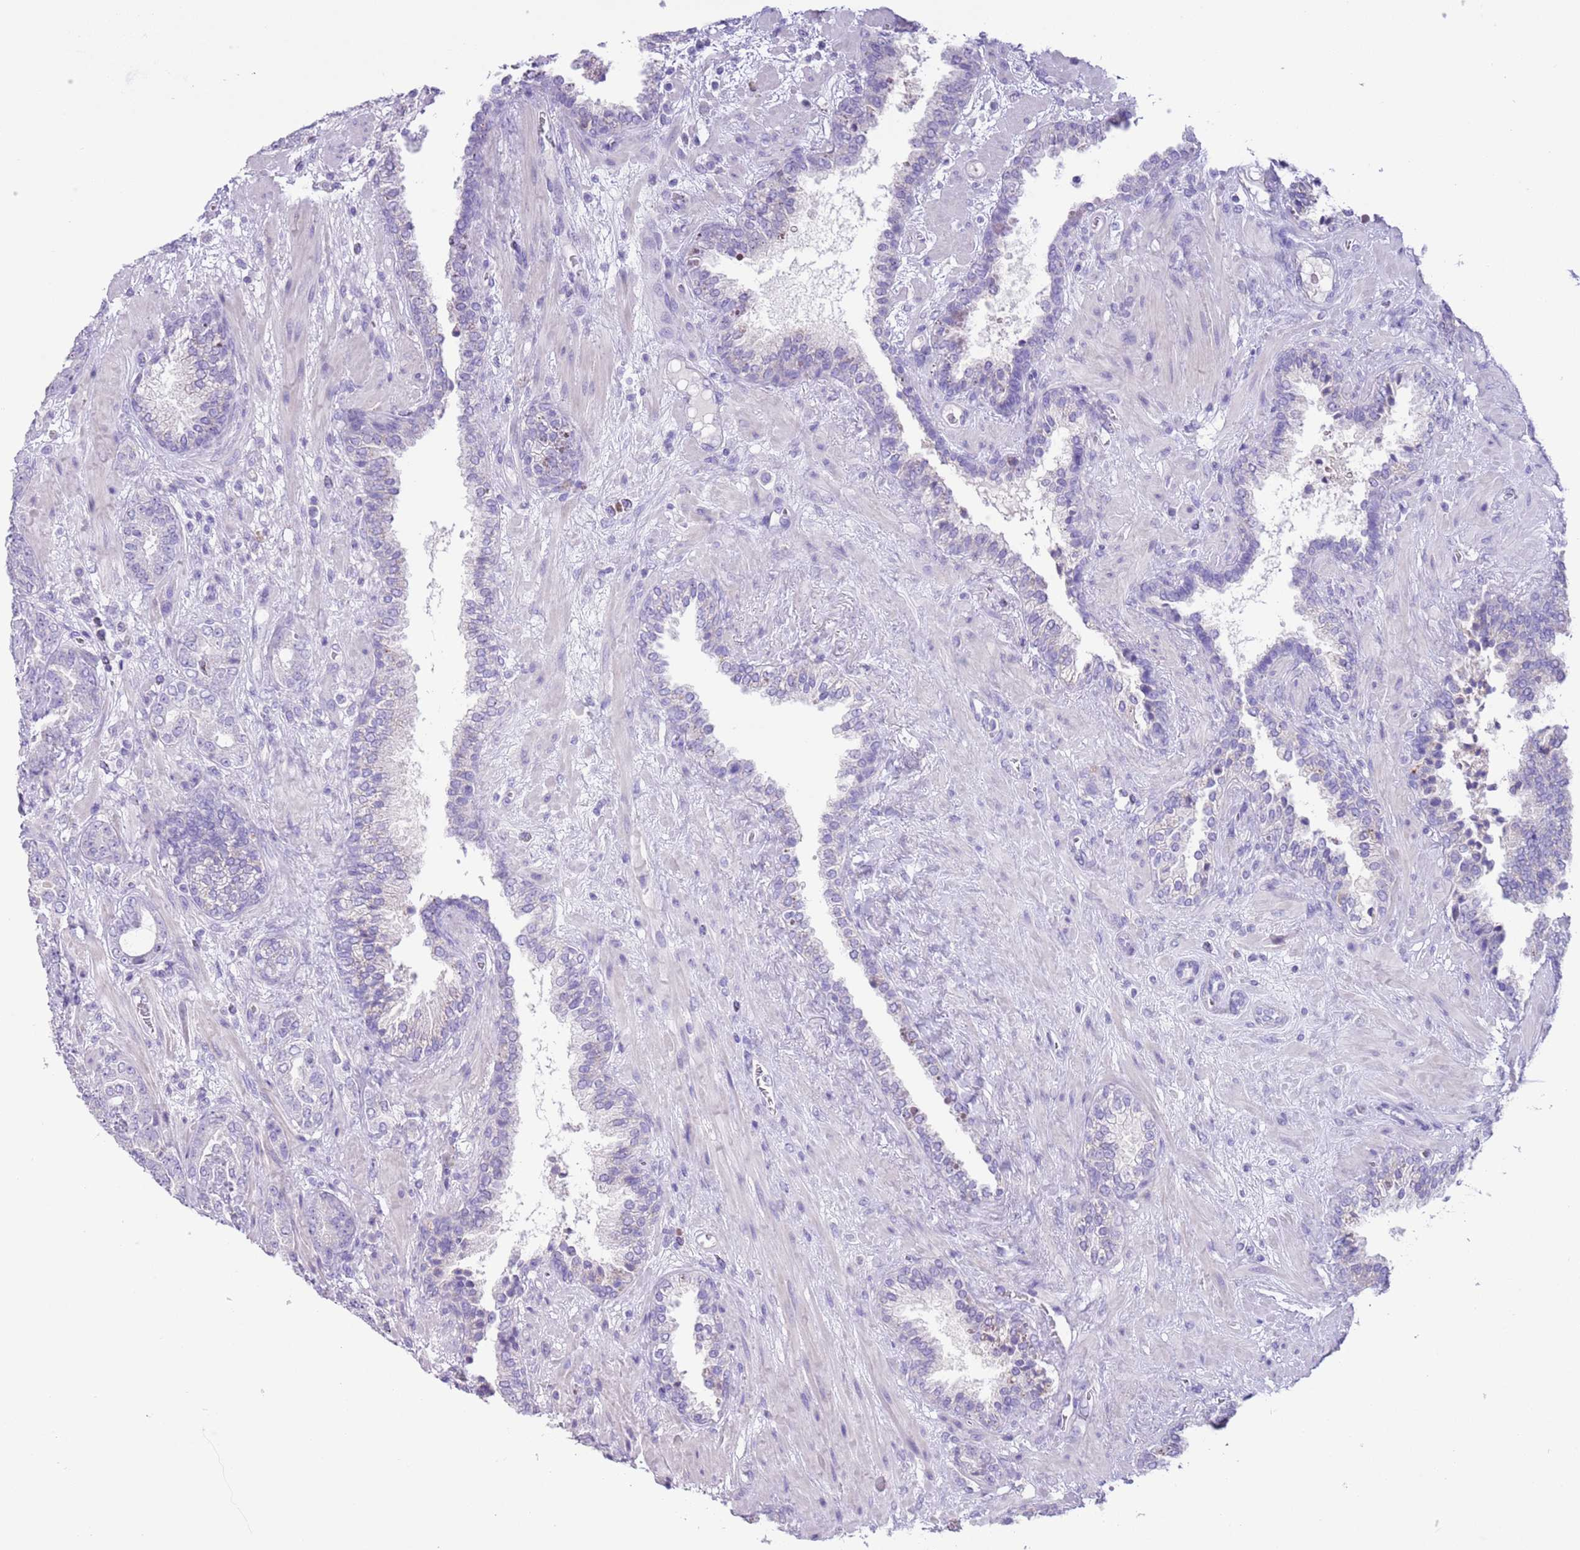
{"staining": {"intensity": "negative", "quantity": "none", "location": "none"}, "tissue": "prostate cancer", "cell_type": "Tumor cells", "image_type": "cancer", "snomed": [{"axis": "morphology", "description": "Adenocarcinoma, High grade"}, {"axis": "topography", "description": "Prostate"}], "caption": "IHC of prostate cancer (high-grade adenocarcinoma) shows no expression in tumor cells. (Brightfield microscopy of DAB (3,3'-diaminobenzidine) IHC at high magnification).", "gene": "ZNF697", "patient": {"sex": "male", "age": 71}}